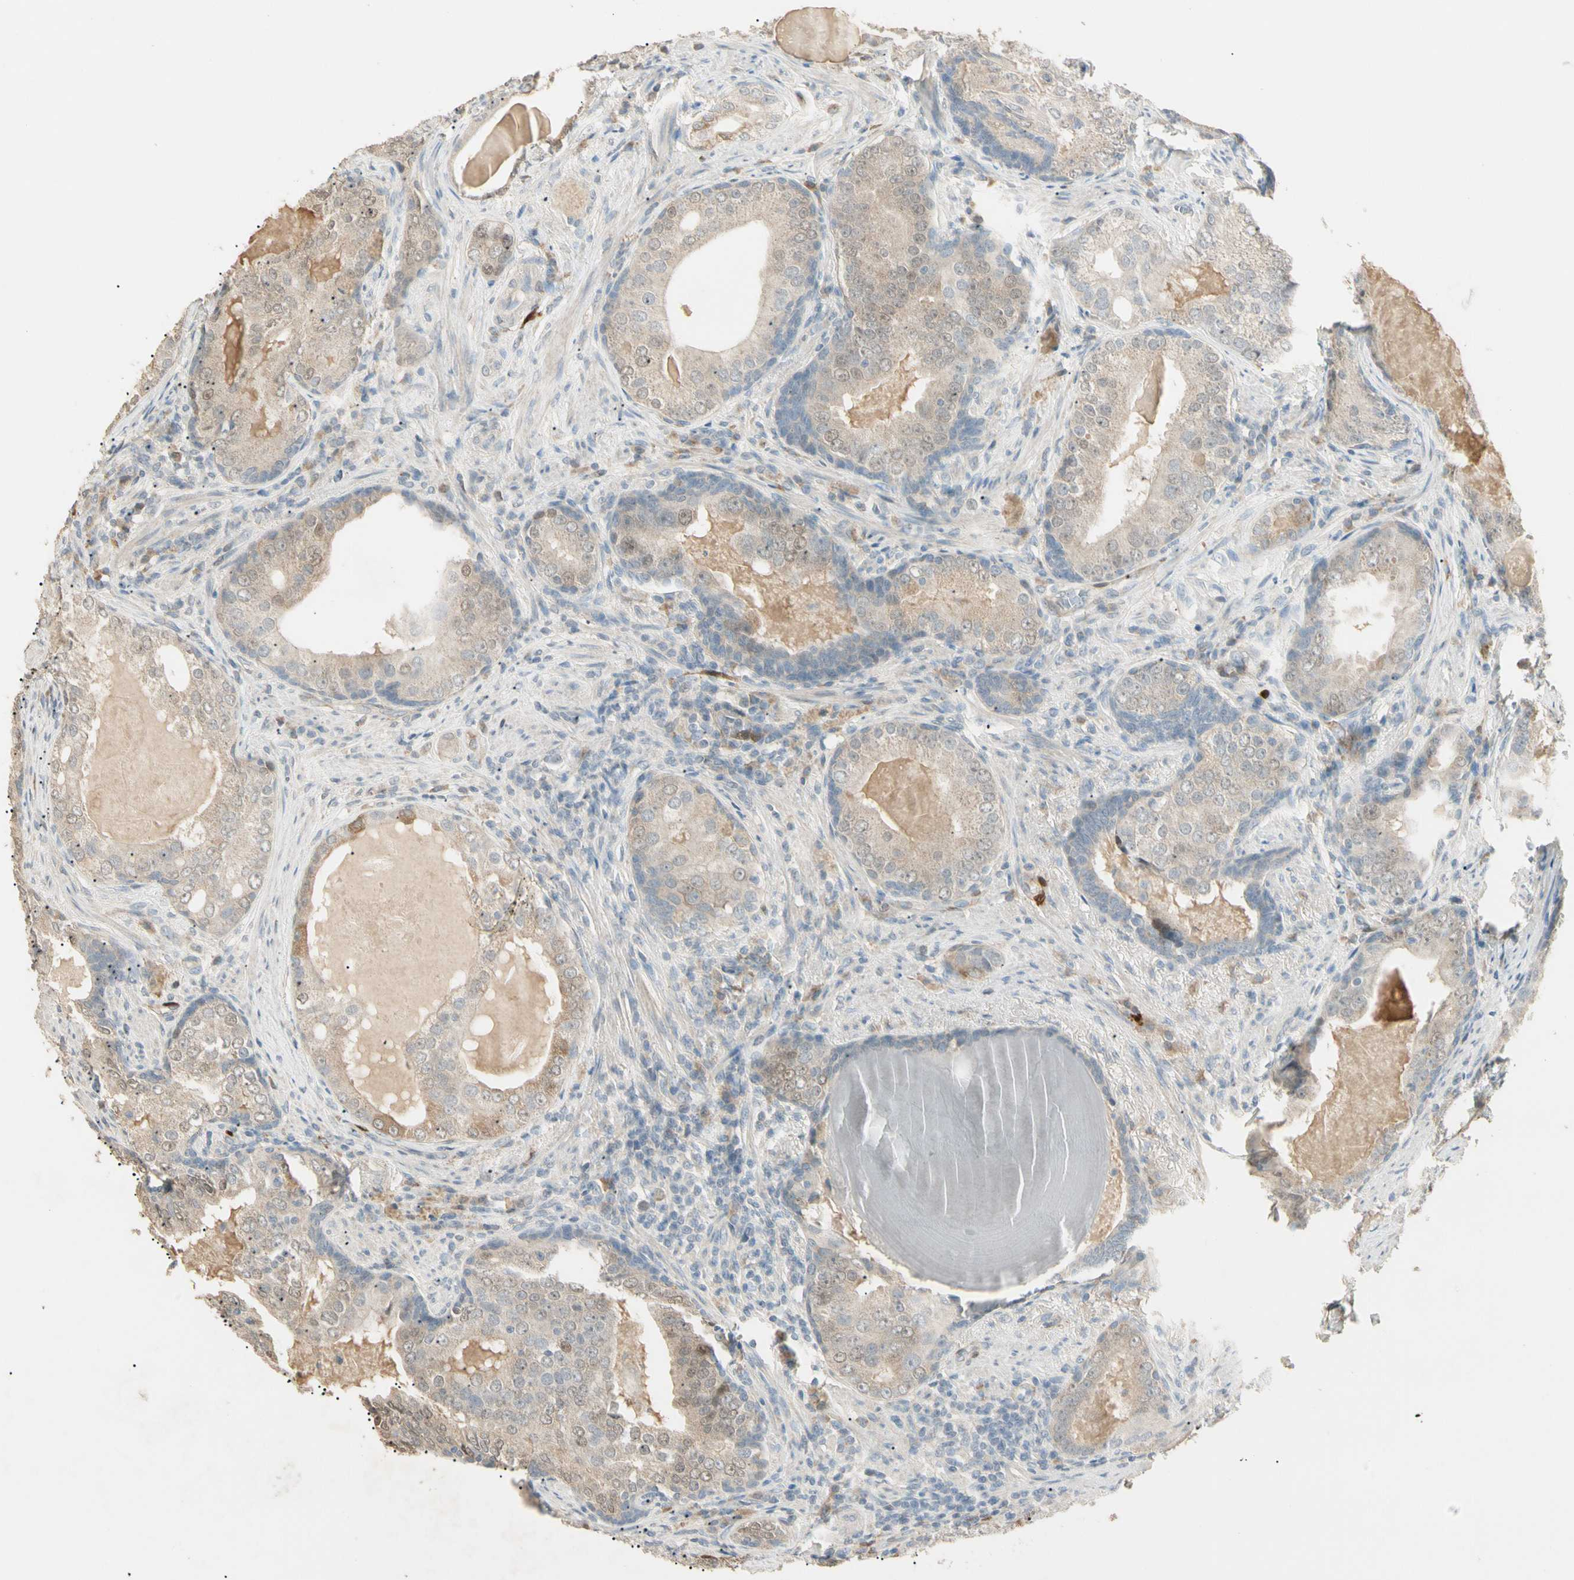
{"staining": {"intensity": "moderate", "quantity": "<25%", "location": "cytoplasmic/membranous"}, "tissue": "prostate cancer", "cell_type": "Tumor cells", "image_type": "cancer", "snomed": [{"axis": "morphology", "description": "Adenocarcinoma, High grade"}, {"axis": "topography", "description": "Prostate"}], "caption": "Brown immunohistochemical staining in prostate cancer shows moderate cytoplasmic/membranous positivity in about <25% of tumor cells.", "gene": "GNE", "patient": {"sex": "male", "age": 66}}